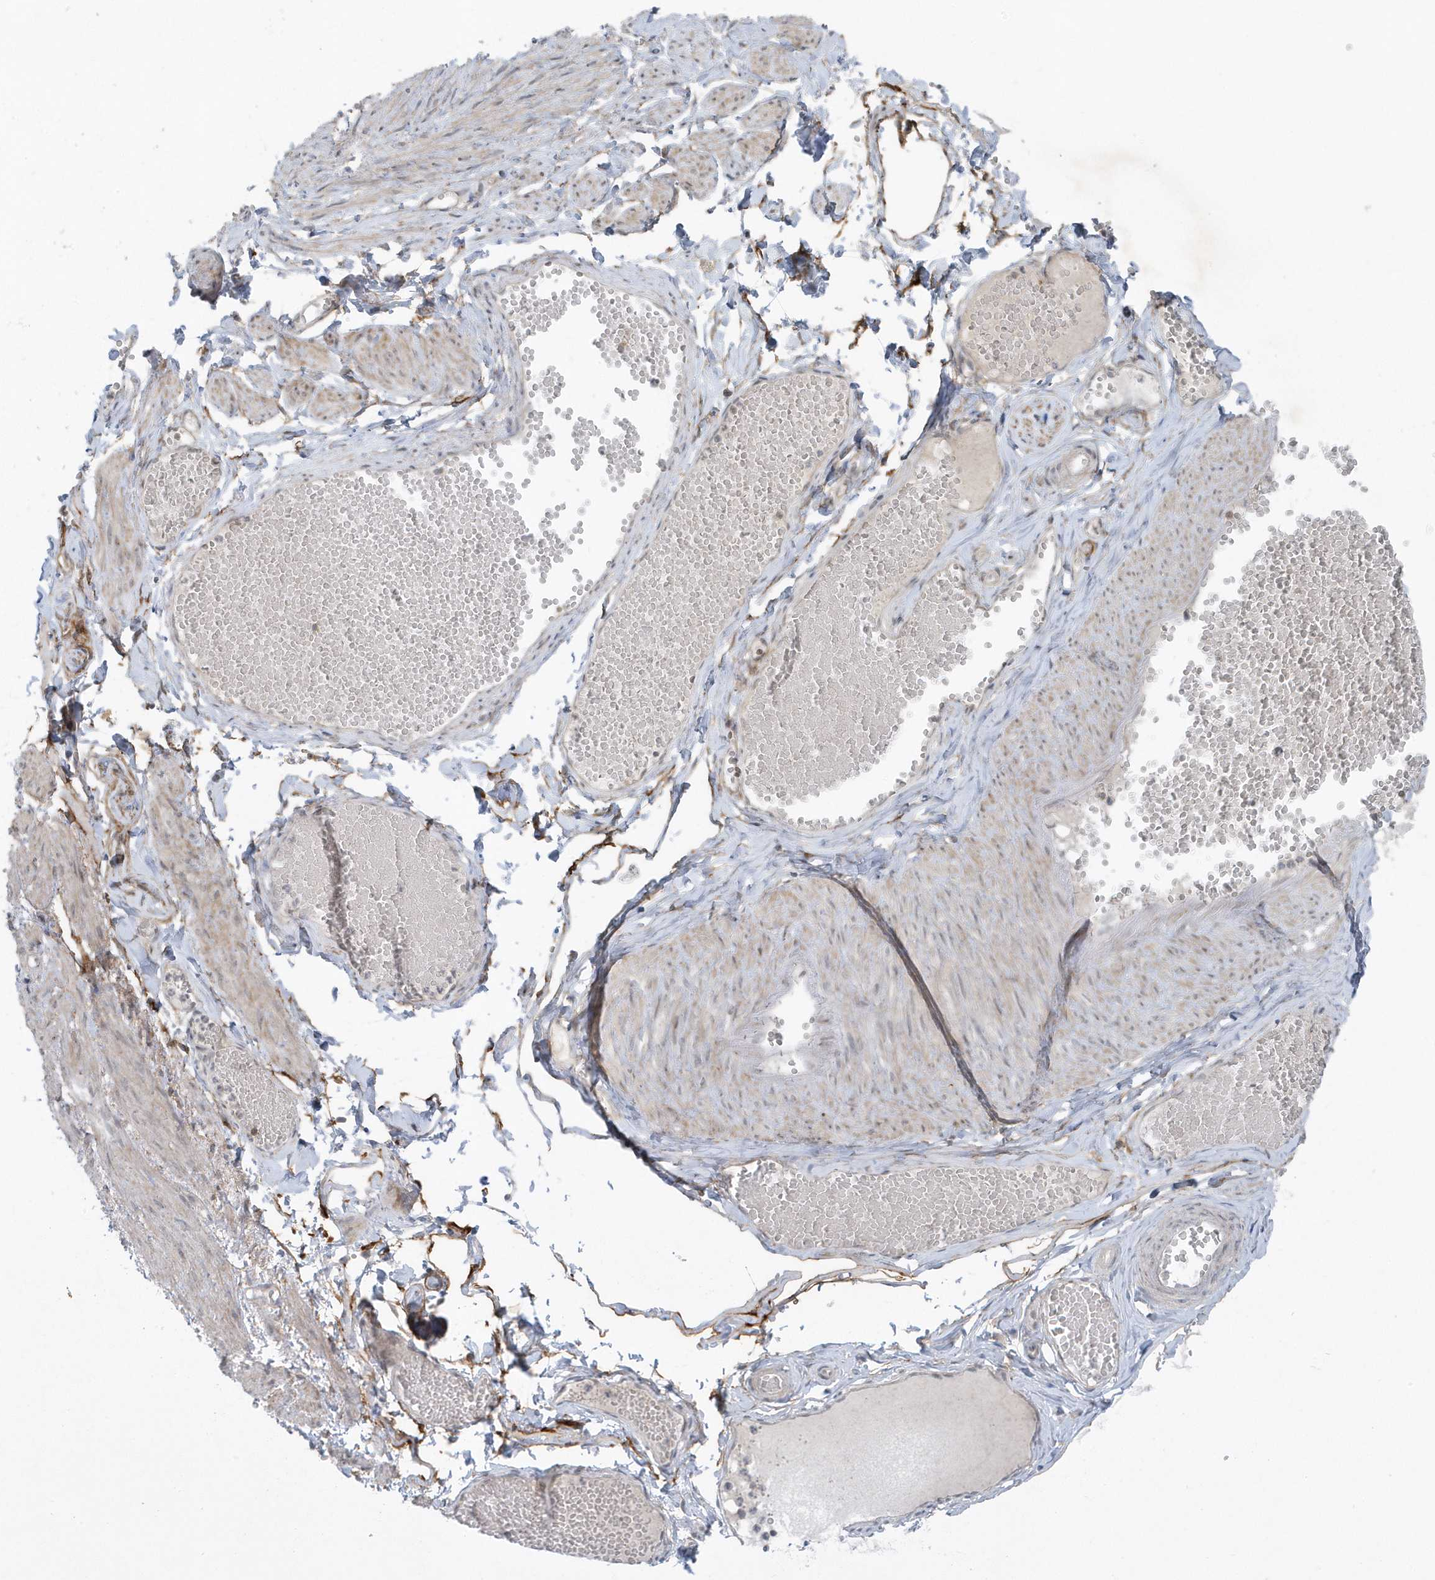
{"staining": {"intensity": "weak", "quantity": "<25%", "location": "cytoplasmic/membranous"}, "tissue": "adipose tissue", "cell_type": "Adipocytes", "image_type": "normal", "snomed": [{"axis": "morphology", "description": "Normal tissue, NOS"}, {"axis": "topography", "description": "Smooth muscle"}, {"axis": "topography", "description": "Peripheral nerve tissue"}], "caption": "Immunohistochemical staining of normal adipose tissue shows no significant positivity in adipocytes.", "gene": "PARD3B", "patient": {"sex": "female", "age": 39}}